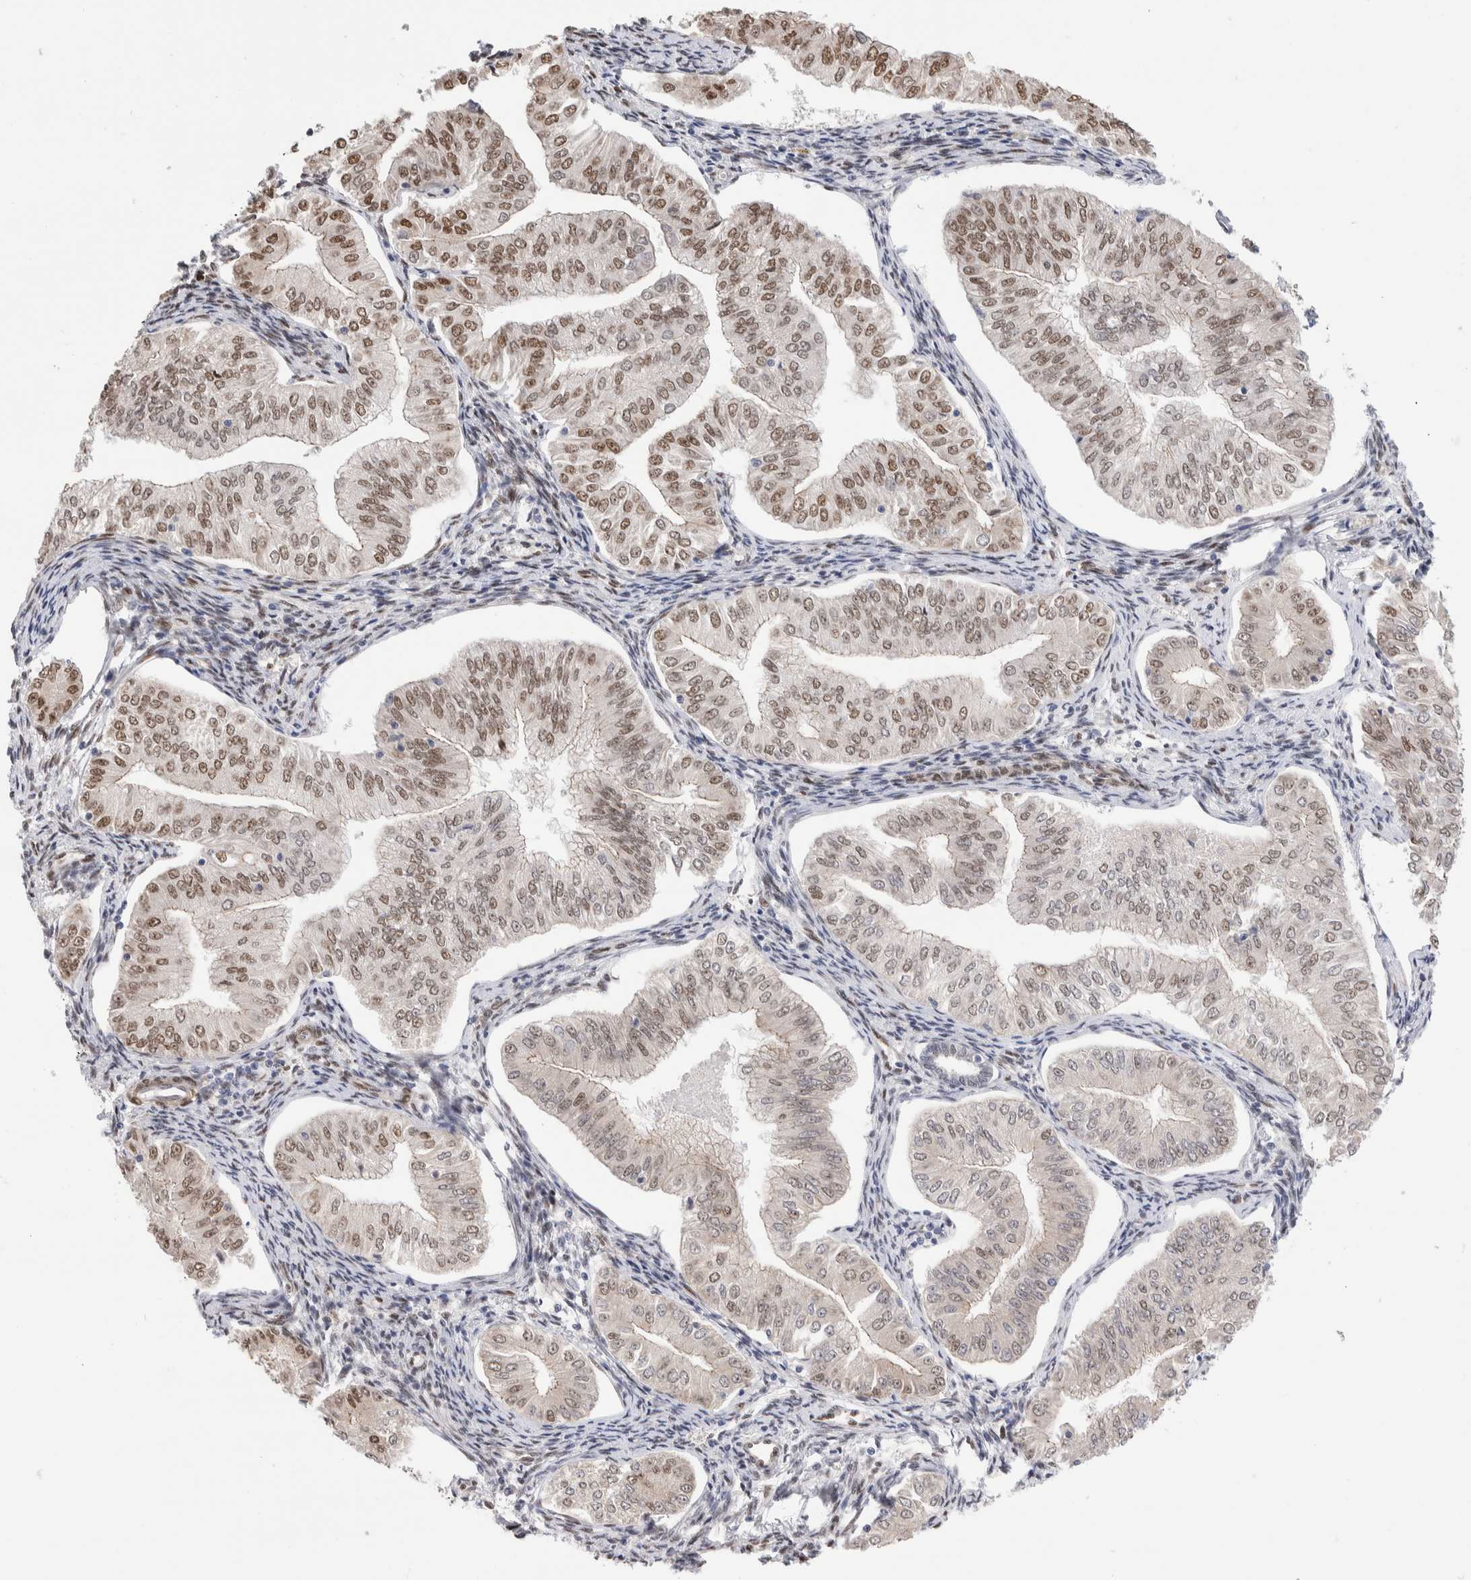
{"staining": {"intensity": "moderate", "quantity": ">75%", "location": "nuclear"}, "tissue": "endometrial cancer", "cell_type": "Tumor cells", "image_type": "cancer", "snomed": [{"axis": "morphology", "description": "Normal tissue, NOS"}, {"axis": "morphology", "description": "Adenocarcinoma, NOS"}, {"axis": "topography", "description": "Endometrium"}], "caption": "Immunohistochemistry of human endometrial cancer shows medium levels of moderate nuclear staining in approximately >75% of tumor cells.", "gene": "NSMAF", "patient": {"sex": "female", "age": 53}}